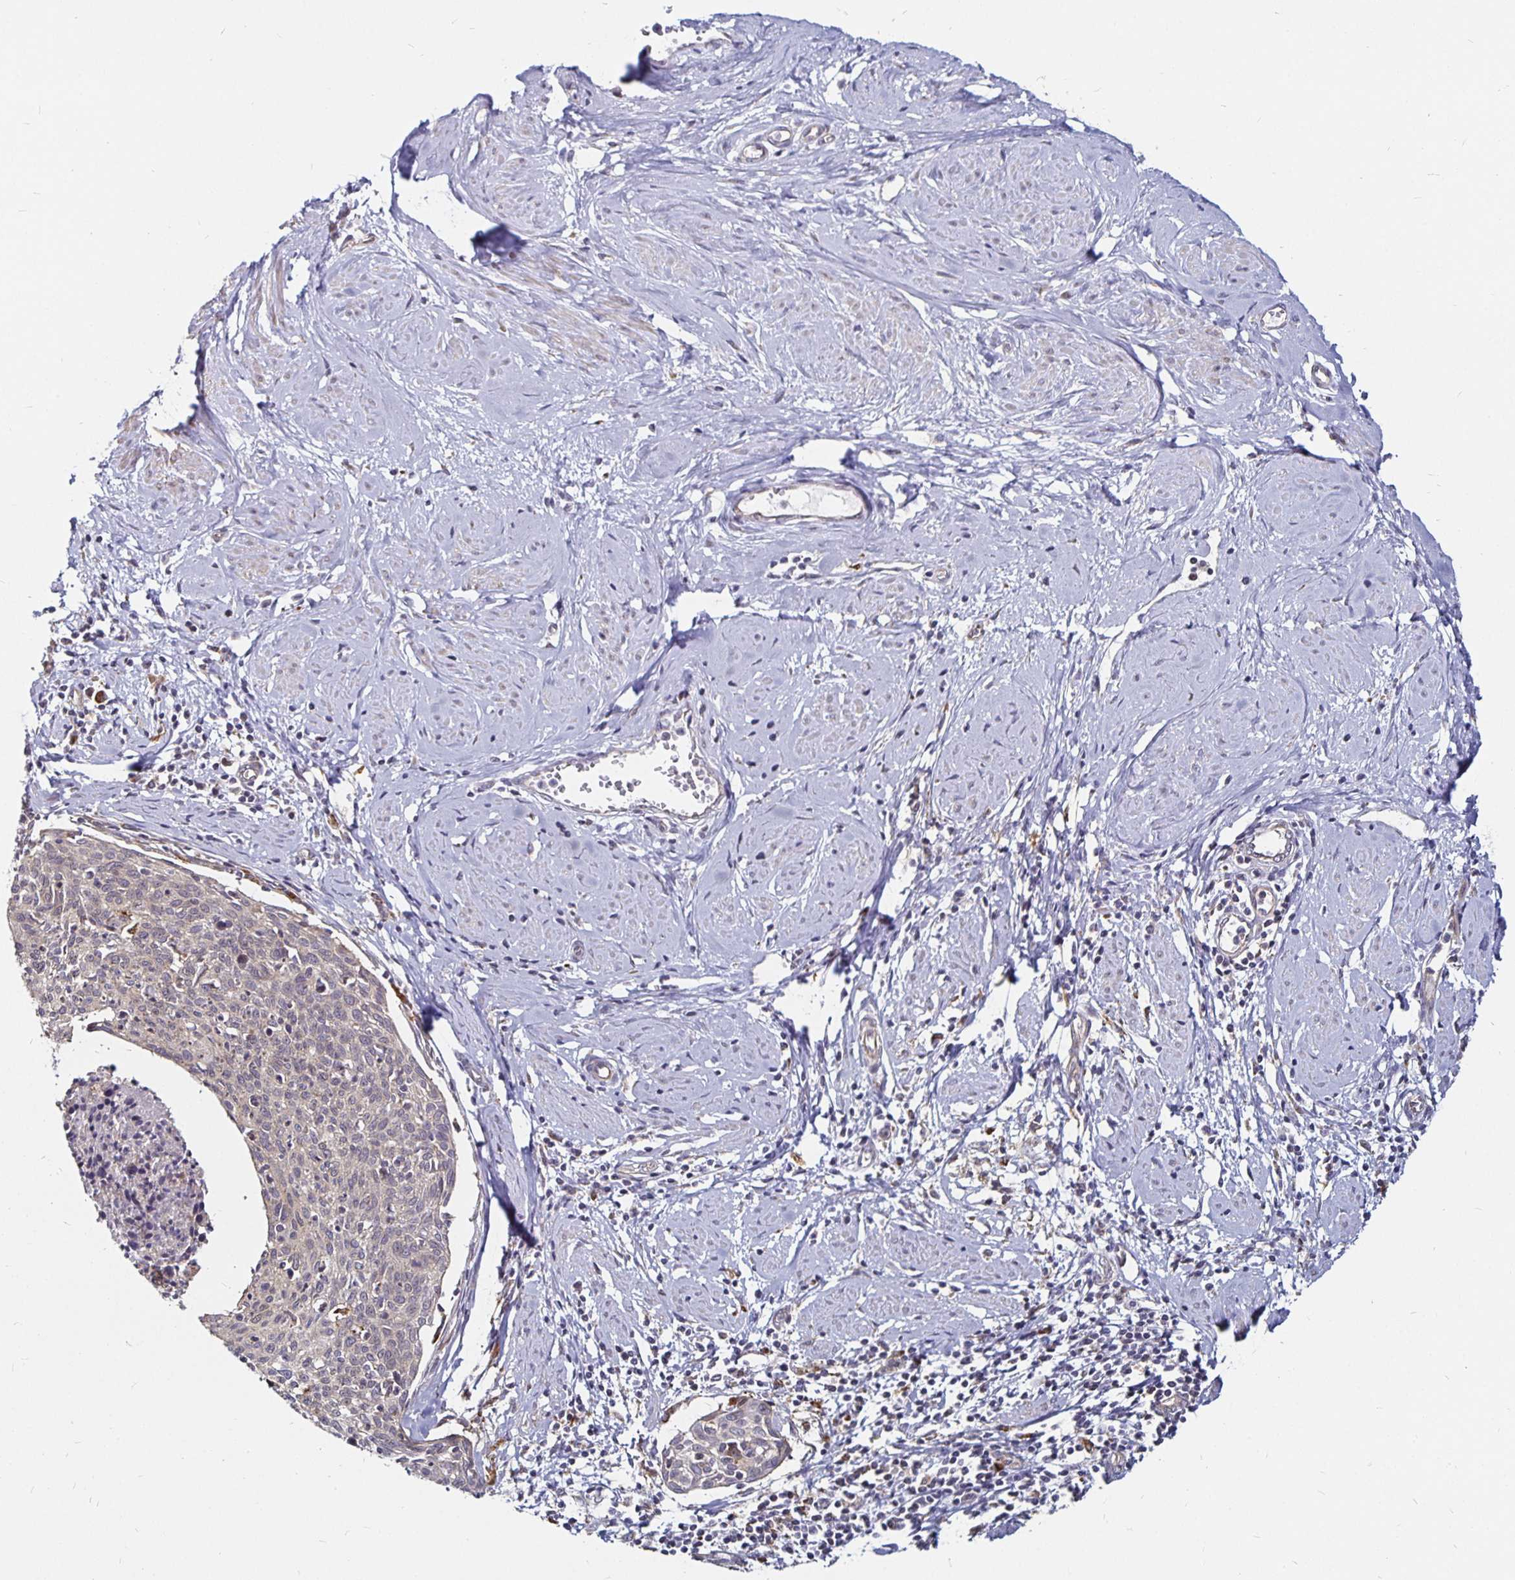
{"staining": {"intensity": "negative", "quantity": "none", "location": "none"}, "tissue": "cervical cancer", "cell_type": "Tumor cells", "image_type": "cancer", "snomed": [{"axis": "morphology", "description": "Squamous cell carcinoma, NOS"}, {"axis": "topography", "description": "Cervix"}], "caption": "Cervical cancer stained for a protein using immunohistochemistry displays no positivity tumor cells.", "gene": "CYP27A1", "patient": {"sex": "female", "age": 49}}